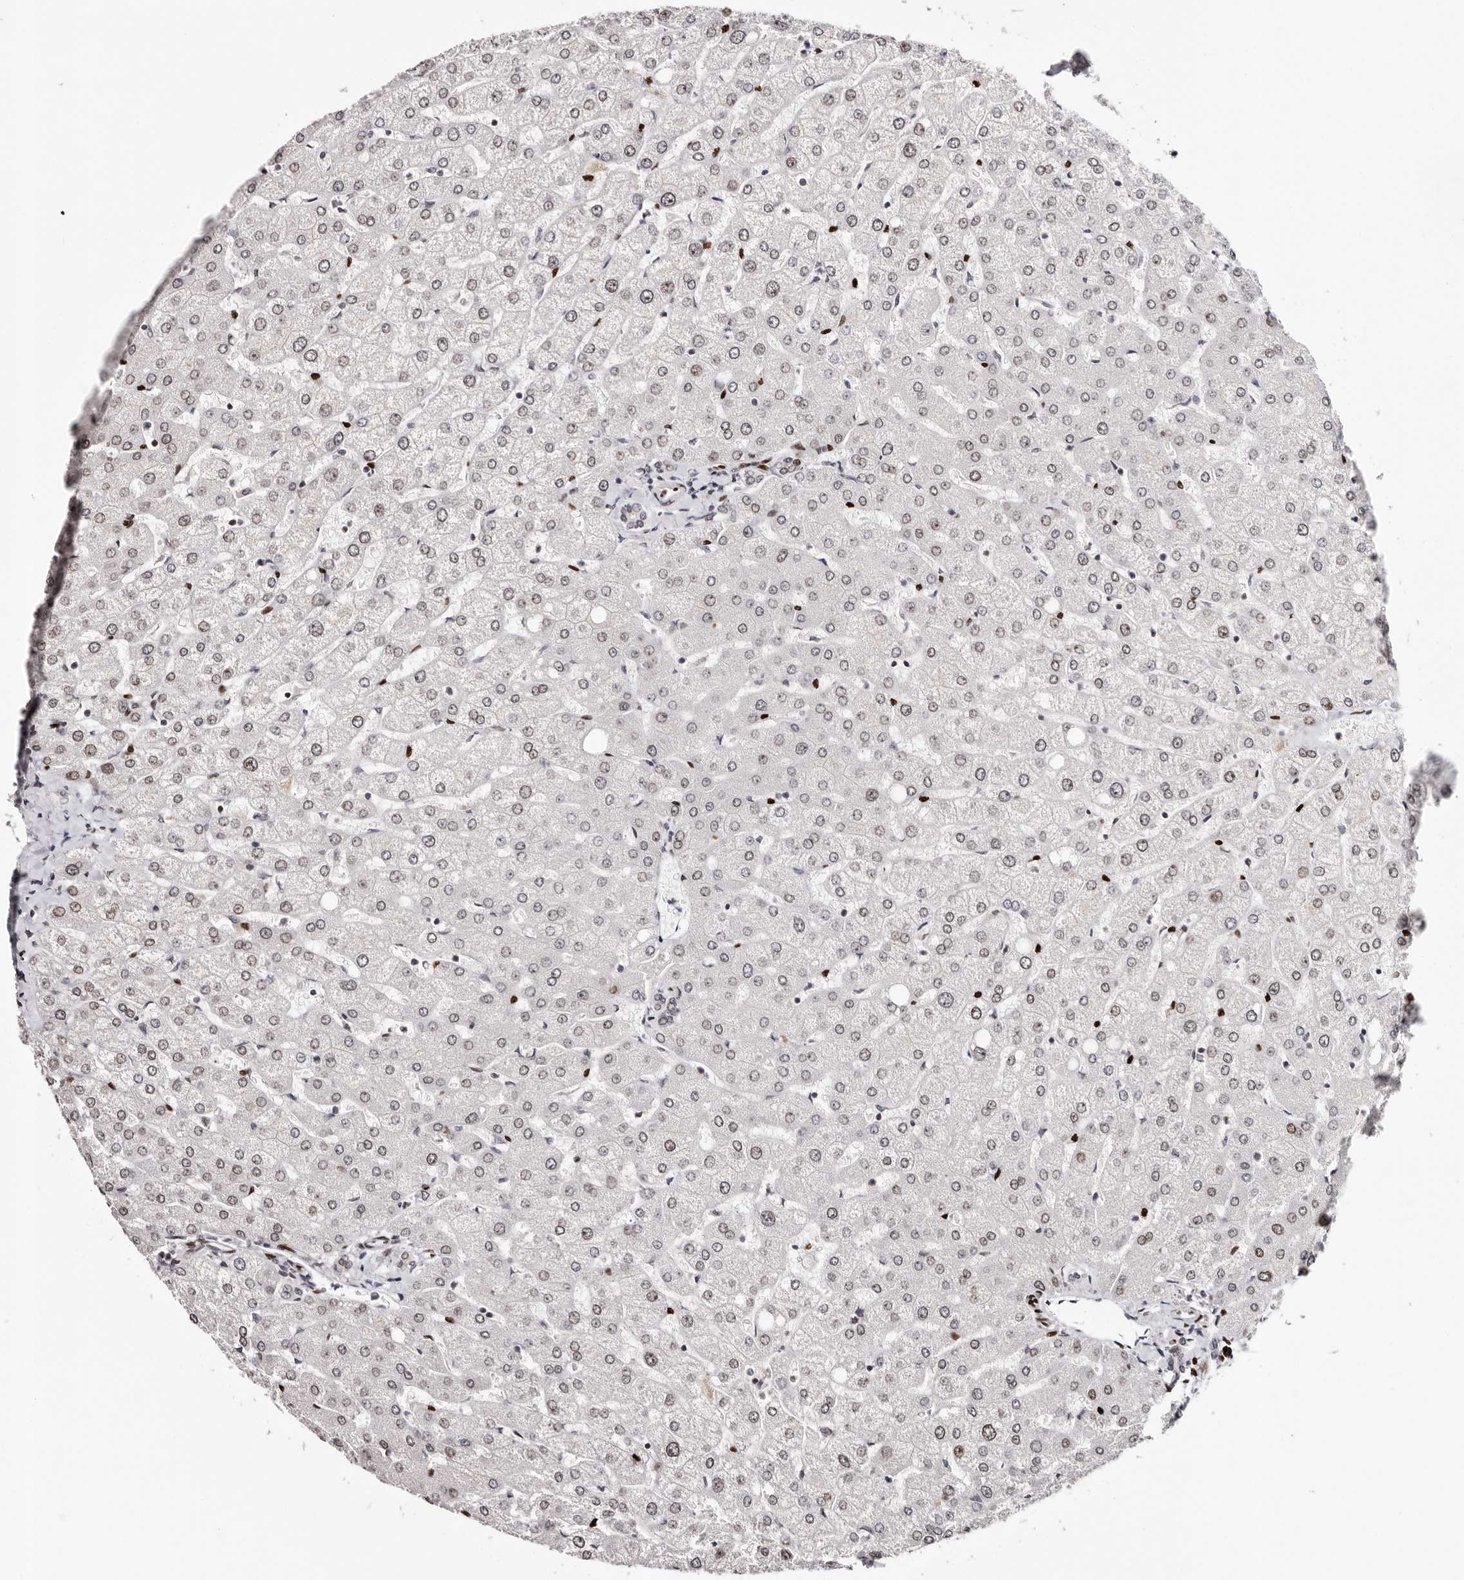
{"staining": {"intensity": "strong", "quantity": "25%-75%", "location": "nuclear"}, "tissue": "liver", "cell_type": "Cholangiocytes", "image_type": "normal", "snomed": [{"axis": "morphology", "description": "Normal tissue, NOS"}, {"axis": "topography", "description": "Liver"}], "caption": "Immunohistochemistry (IHC) (DAB (3,3'-diaminobenzidine)) staining of normal liver exhibits strong nuclear protein staining in about 25%-75% of cholangiocytes. (DAB = brown stain, brightfield microscopy at high magnification).", "gene": "NUP153", "patient": {"sex": "female", "age": 54}}